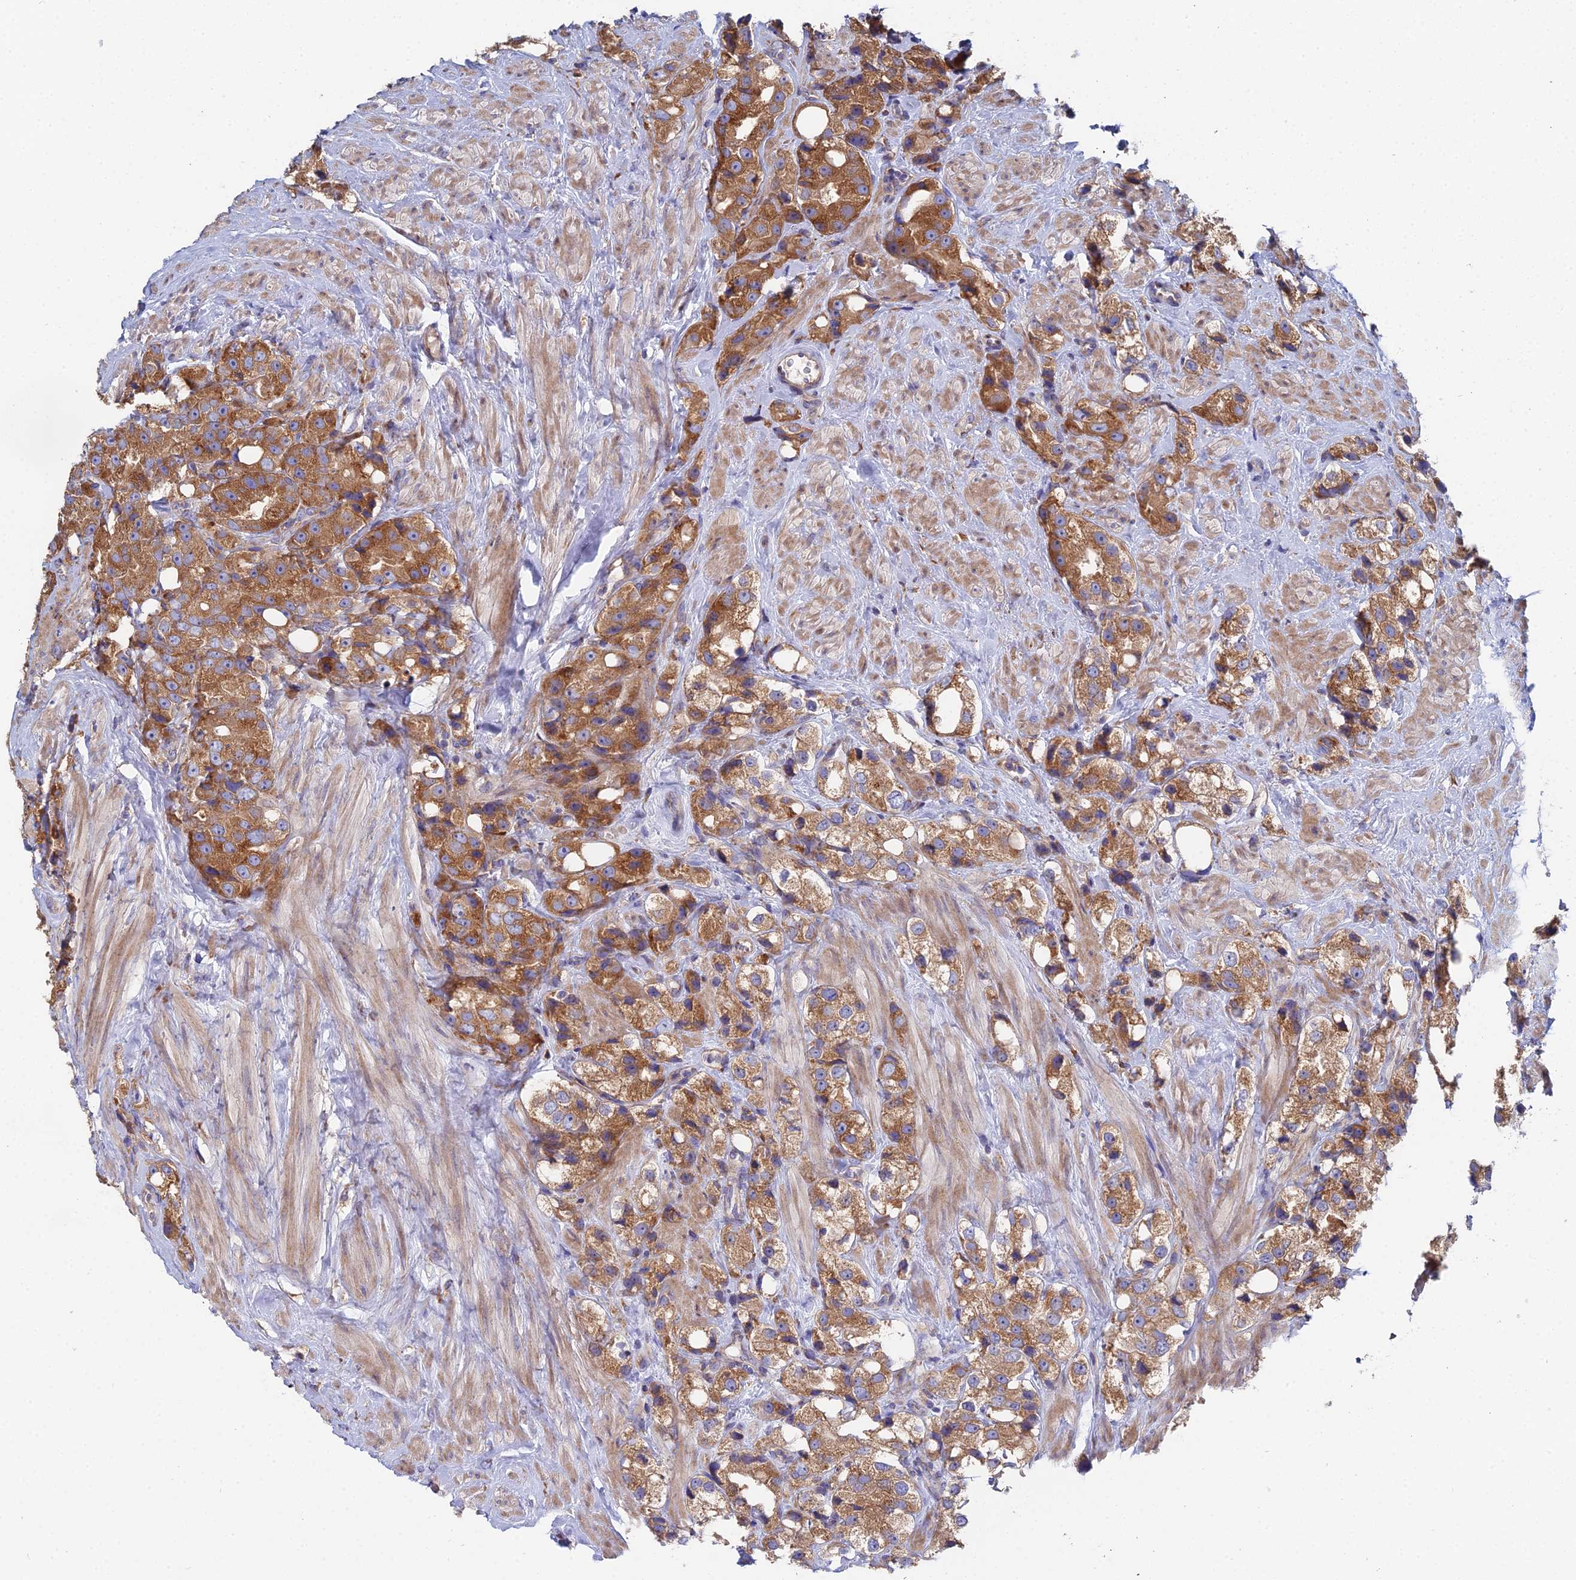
{"staining": {"intensity": "moderate", "quantity": ">75%", "location": "cytoplasmic/membranous"}, "tissue": "prostate cancer", "cell_type": "Tumor cells", "image_type": "cancer", "snomed": [{"axis": "morphology", "description": "Adenocarcinoma, NOS"}, {"axis": "topography", "description": "Prostate"}], "caption": "Immunohistochemistry micrograph of human adenocarcinoma (prostate) stained for a protein (brown), which demonstrates medium levels of moderate cytoplasmic/membranous expression in approximately >75% of tumor cells.", "gene": "CLCN3", "patient": {"sex": "male", "age": 79}}